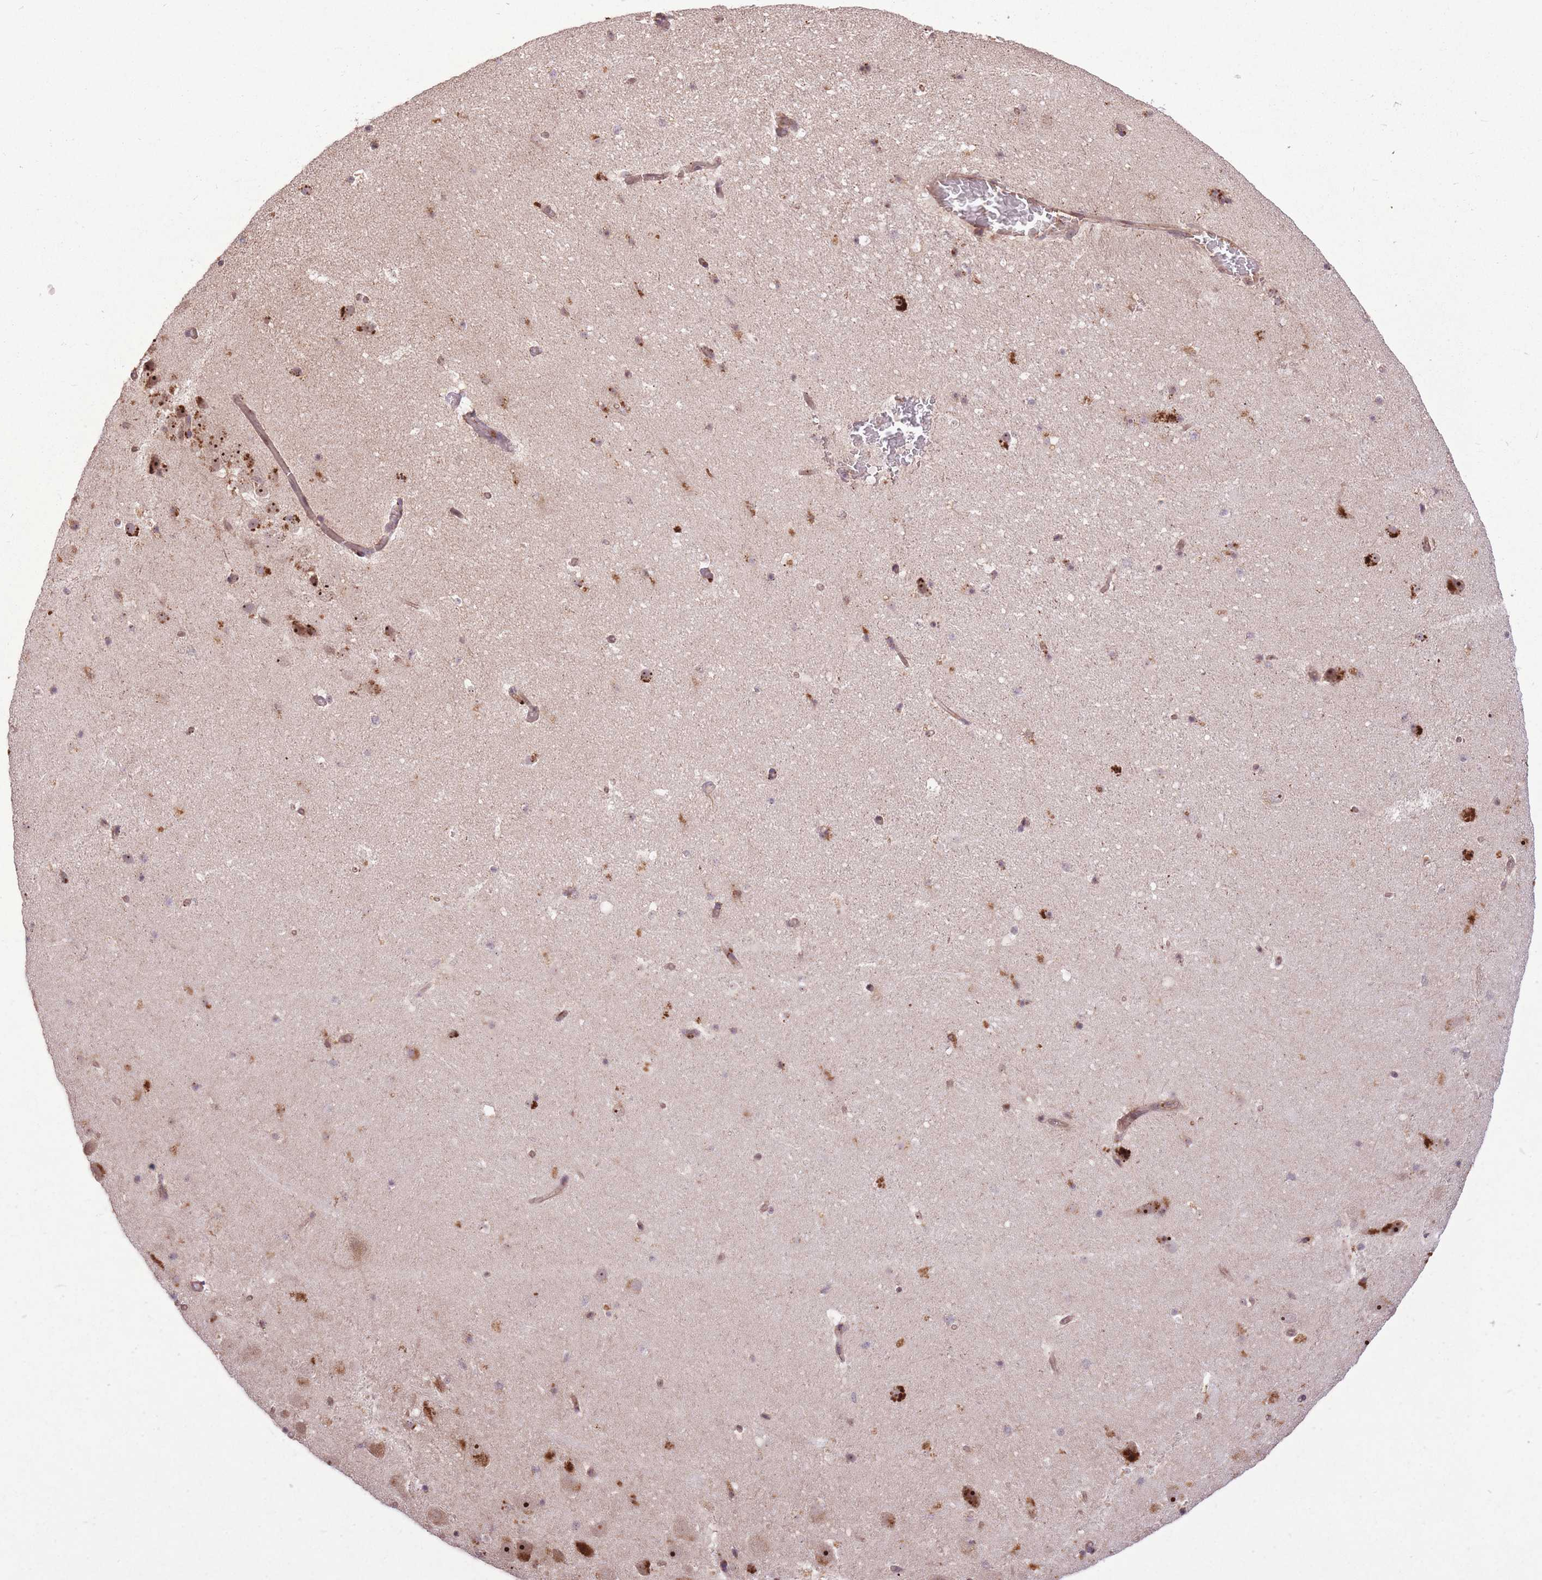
{"staining": {"intensity": "moderate", "quantity": "25%-75%", "location": "cytoplasmic/membranous,nuclear"}, "tissue": "hippocampus", "cell_type": "Glial cells", "image_type": "normal", "snomed": [{"axis": "morphology", "description": "Normal tissue, NOS"}, {"axis": "topography", "description": "Hippocampus"}], "caption": "Immunohistochemistry of unremarkable human hippocampus shows medium levels of moderate cytoplasmic/membranous,nuclear expression in approximately 25%-75% of glial cells. The staining is performed using DAB (3,3'-diaminobenzidine) brown chromogen to label protein expression. The nuclei are counter-stained blue using hematoxylin.", "gene": "POLR3F", "patient": {"sex": "male", "age": 37}}